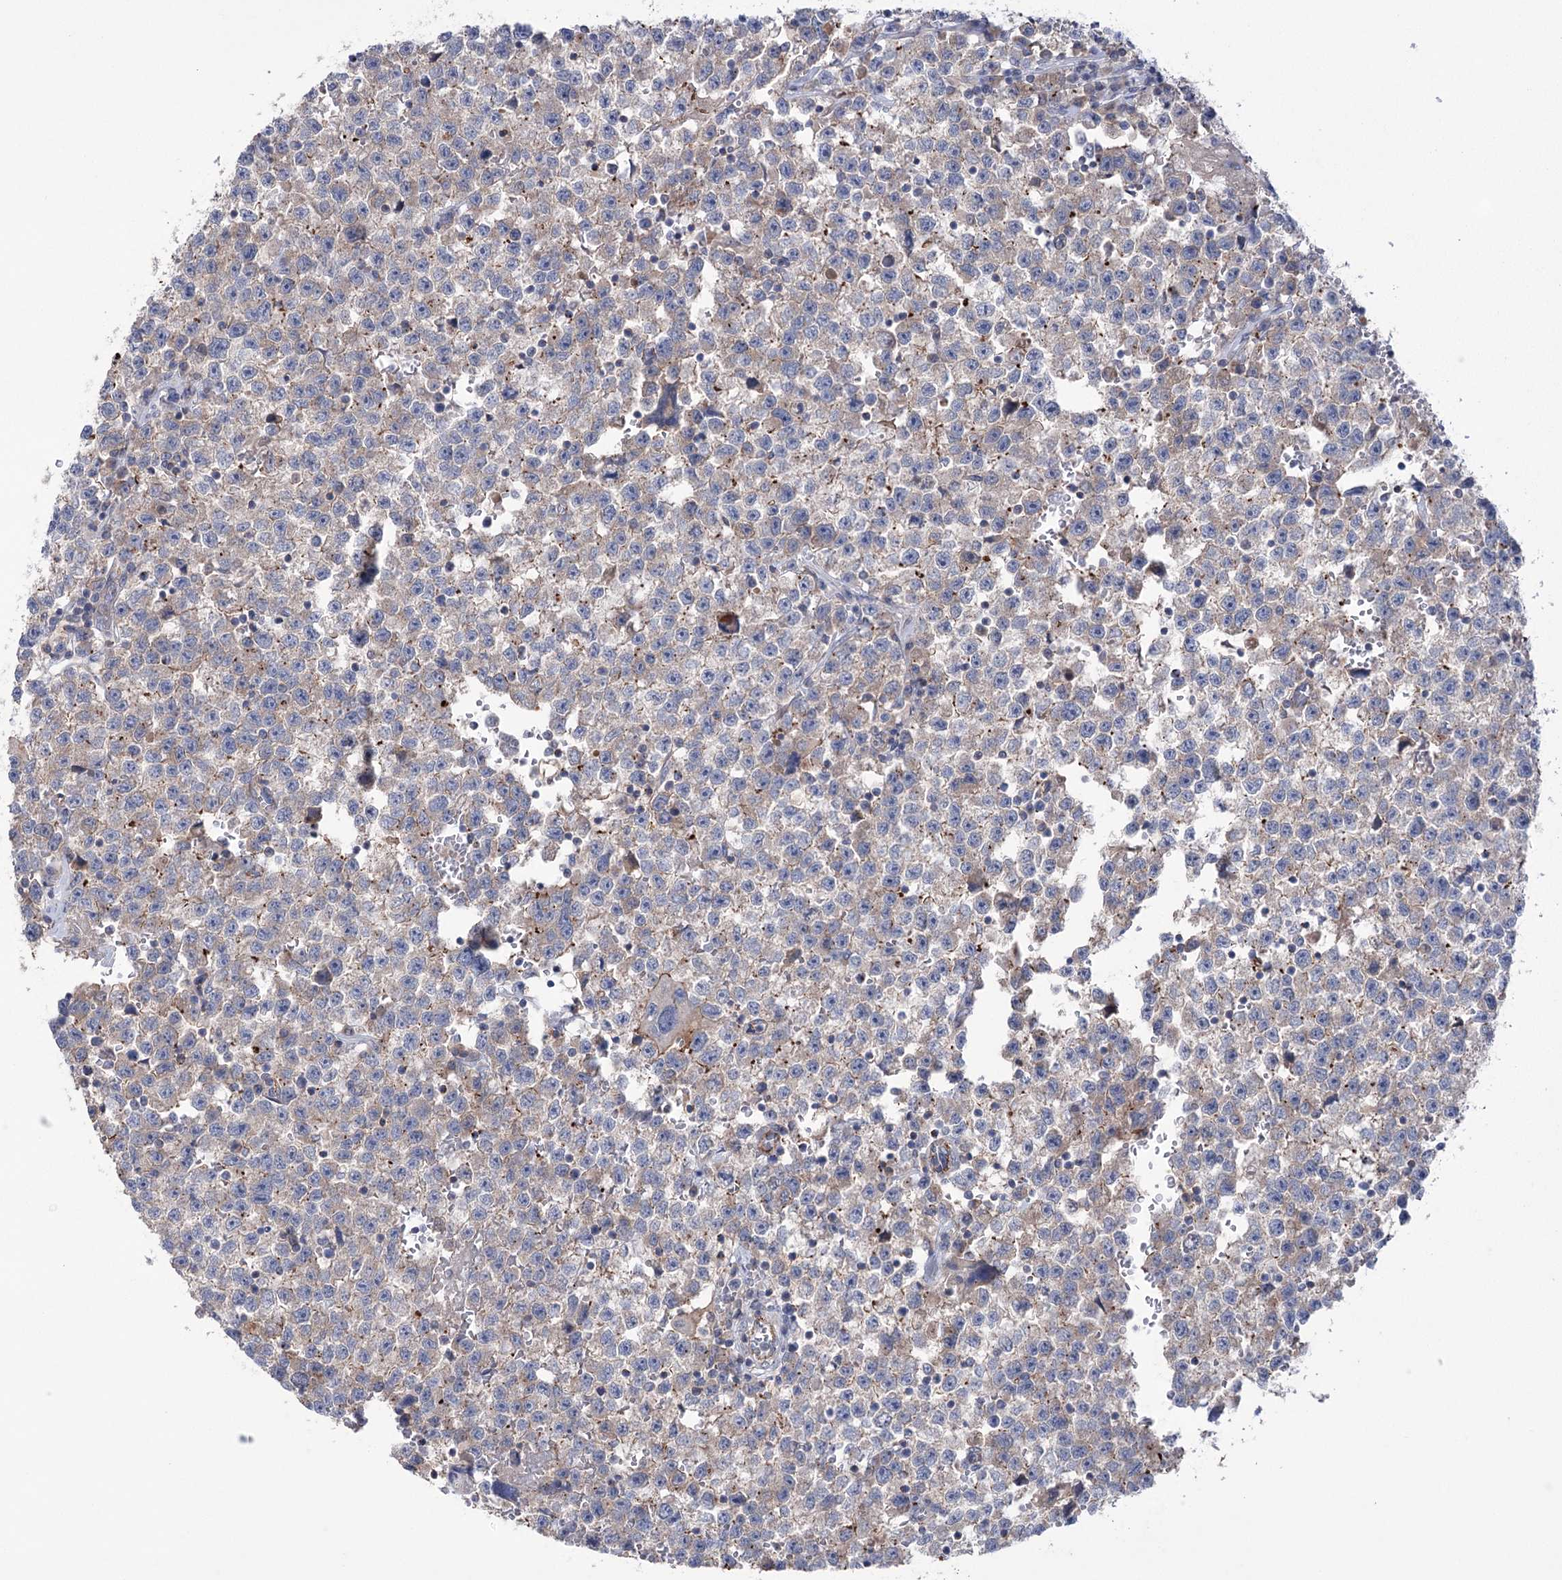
{"staining": {"intensity": "weak", "quantity": "25%-75%", "location": "cytoplasmic/membranous"}, "tissue": "testis cancer", "cell_type": "Tumor cells", "image_type": "cancer", "snomed": [{"axis": "morphology", "description": "Seminoma, NOS"}, {"axis": "topography", "description": "Testis"}], "caption": "Immunohistochemistry (IHC) photomicrograph of neoplastic tissue: testis cancer (seminoma) stained using immunohistochemistry exhibits low levels of weak protein expression localized specifically in the cytoplasmic/membranous of tumor cells, appearing as a cytoplasmic/membranous brown color.", "gene": "TRIM71", "patient": {"sex": "male", "age": 22}}